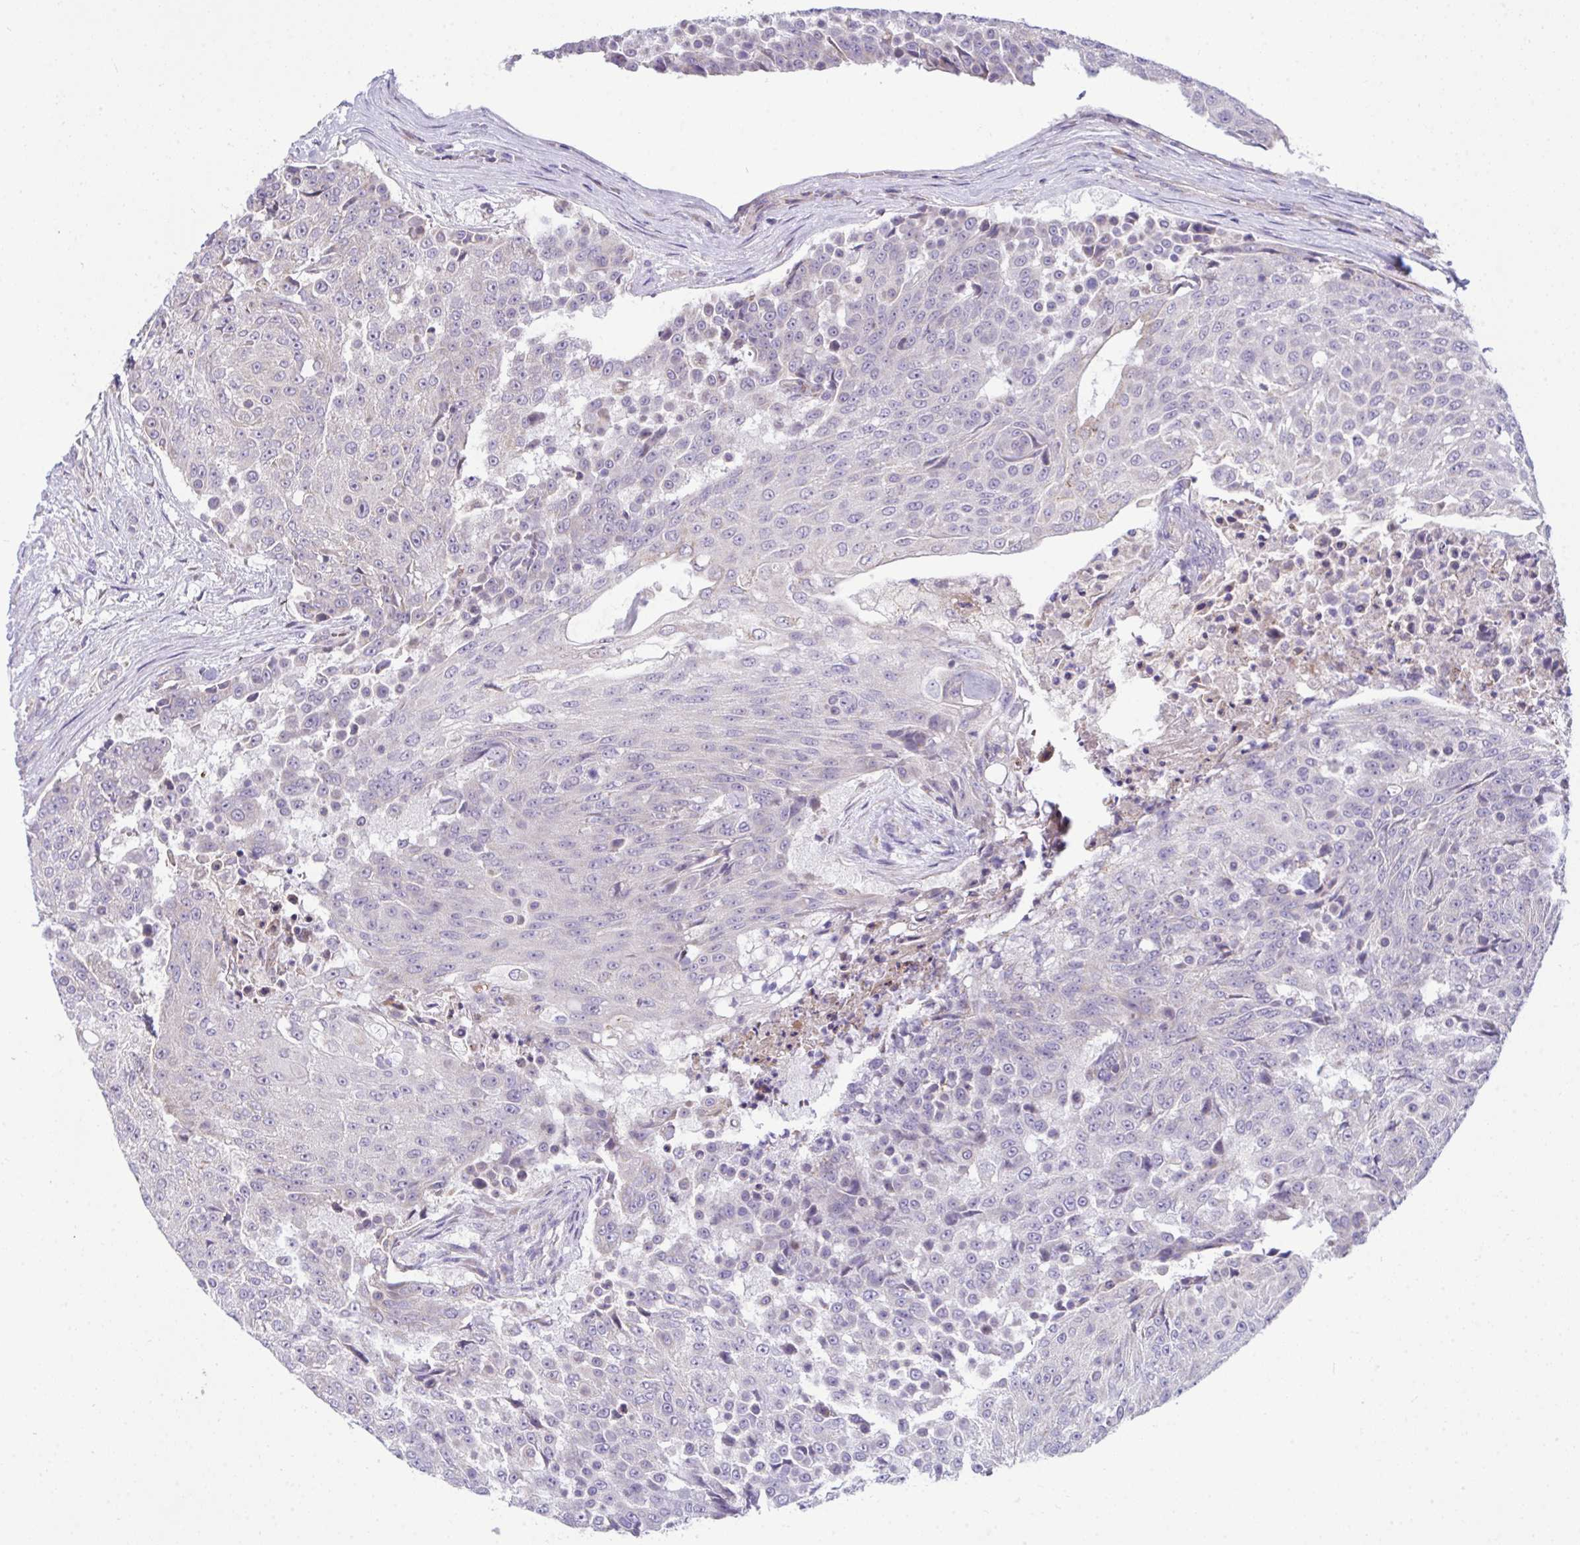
{"staining": {"intensity": "negative", "quantity": "none", "location": "none"}, "tissue": "urothelial cancer", "cell_type": "Tumor cells", "image_type": "cancer", "snomed": [{"axis": "morphology", "description": "Urothelial carcinoma, High grade"}, {"axis": "topography", "description": "Urinary bladder"}], "caption": "Human urothelial carcinoma (high-grade) stained for a protein using immunohistochemistry (IHC) displays no expression in tumor cells.", "gene": "CEP63", "patient": {"sex": "female", "age": 63}}